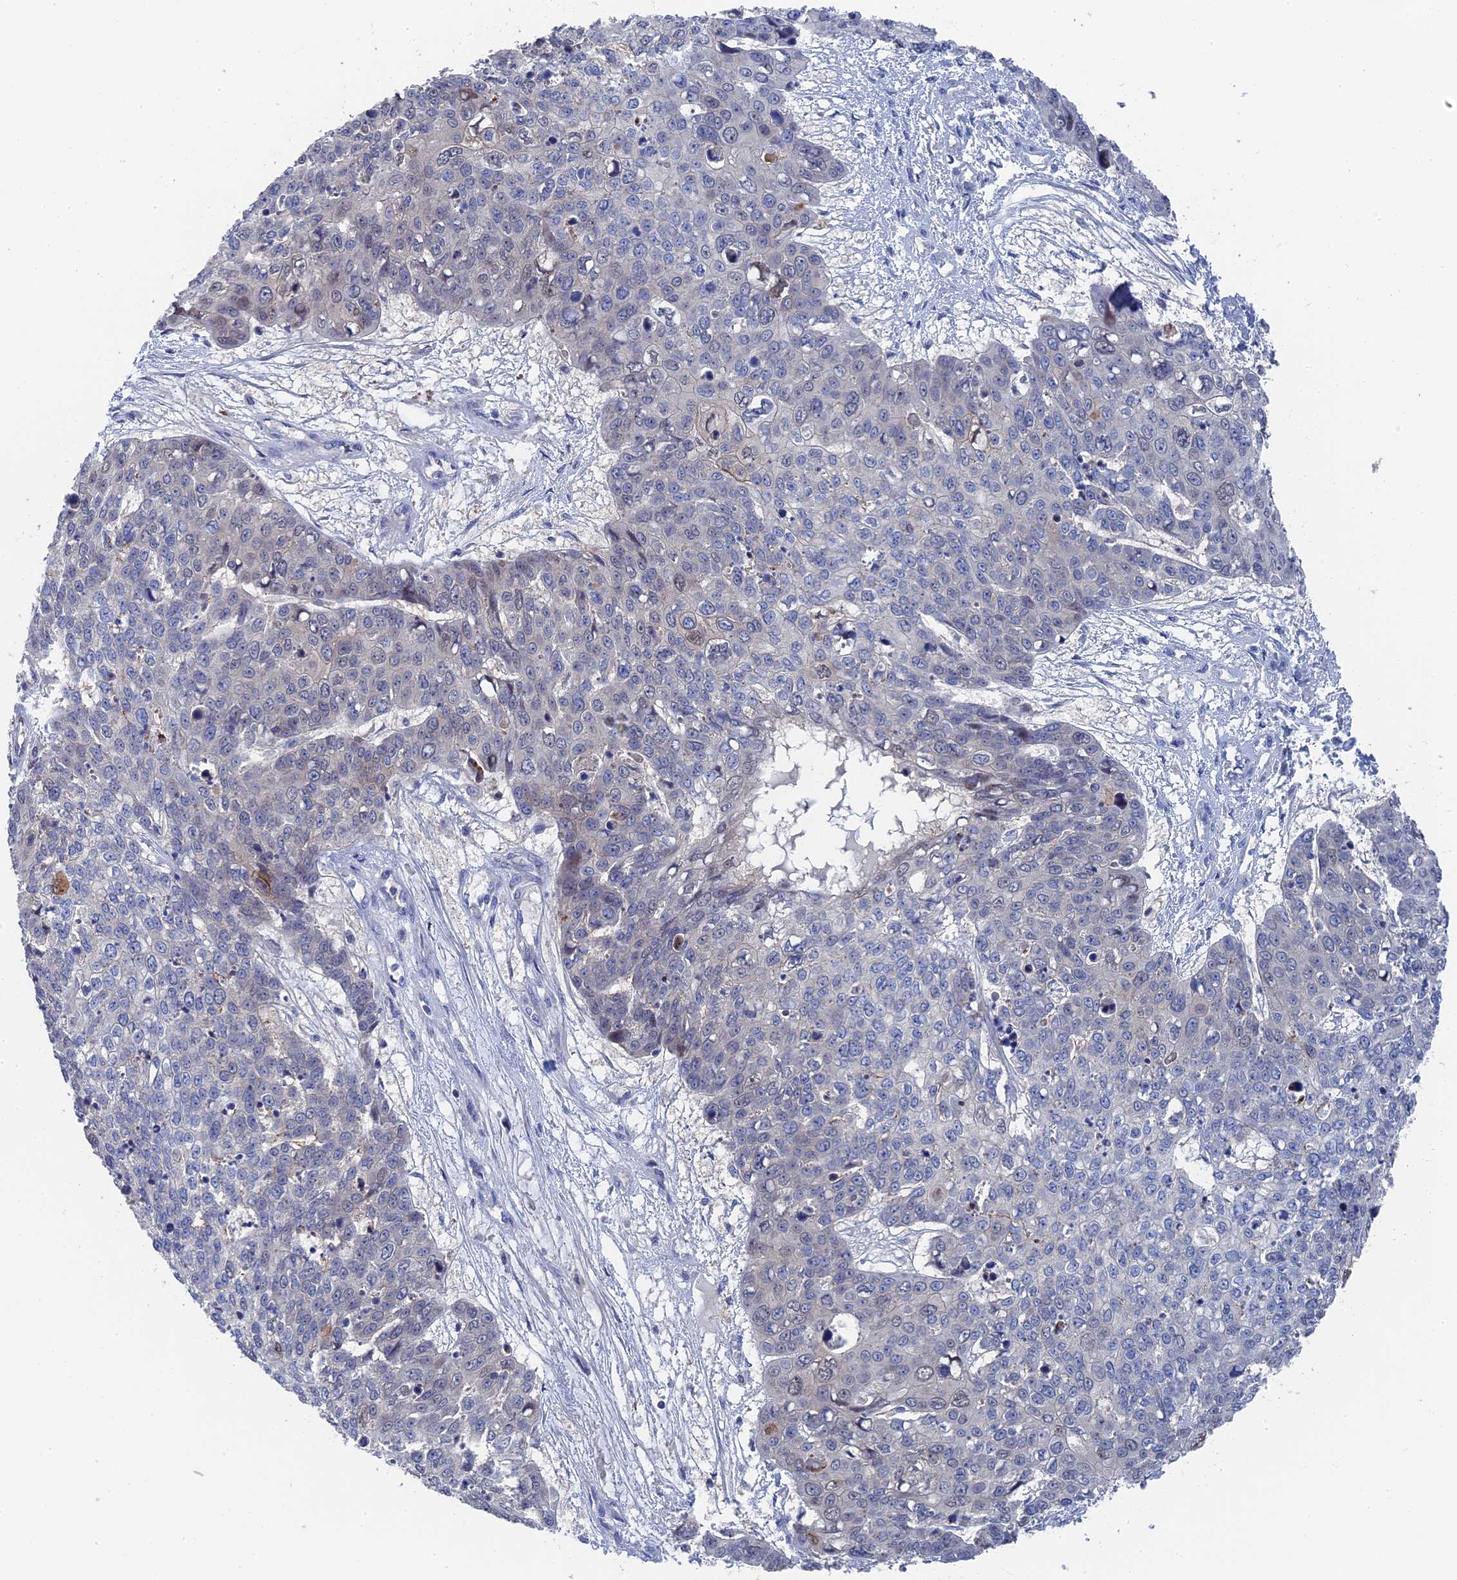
{"staining": {"intensity": "negative", "quantity": "none", "location": "none"}, "tissue": "skin cancer", "cell_type": "Tumor cells", "image_type": "cancer", "snomed": [{"axis": "morphology", "description": "Squamous cell carcinoma, NOS"}, {"axis": "topography", "description": "Skin"}], "caption": "The histopathology image exhibits no staining of tumor cells in skin squamous cell carcinoma. (Stains: DAB (3,3'-diaminobenzidine) IHC with hematoxylin counter stain, Microscopy: brightfield microscopy at high magnification).", "gene": "MTHFSD", "patient": {"sex": "male", "age": 71}}